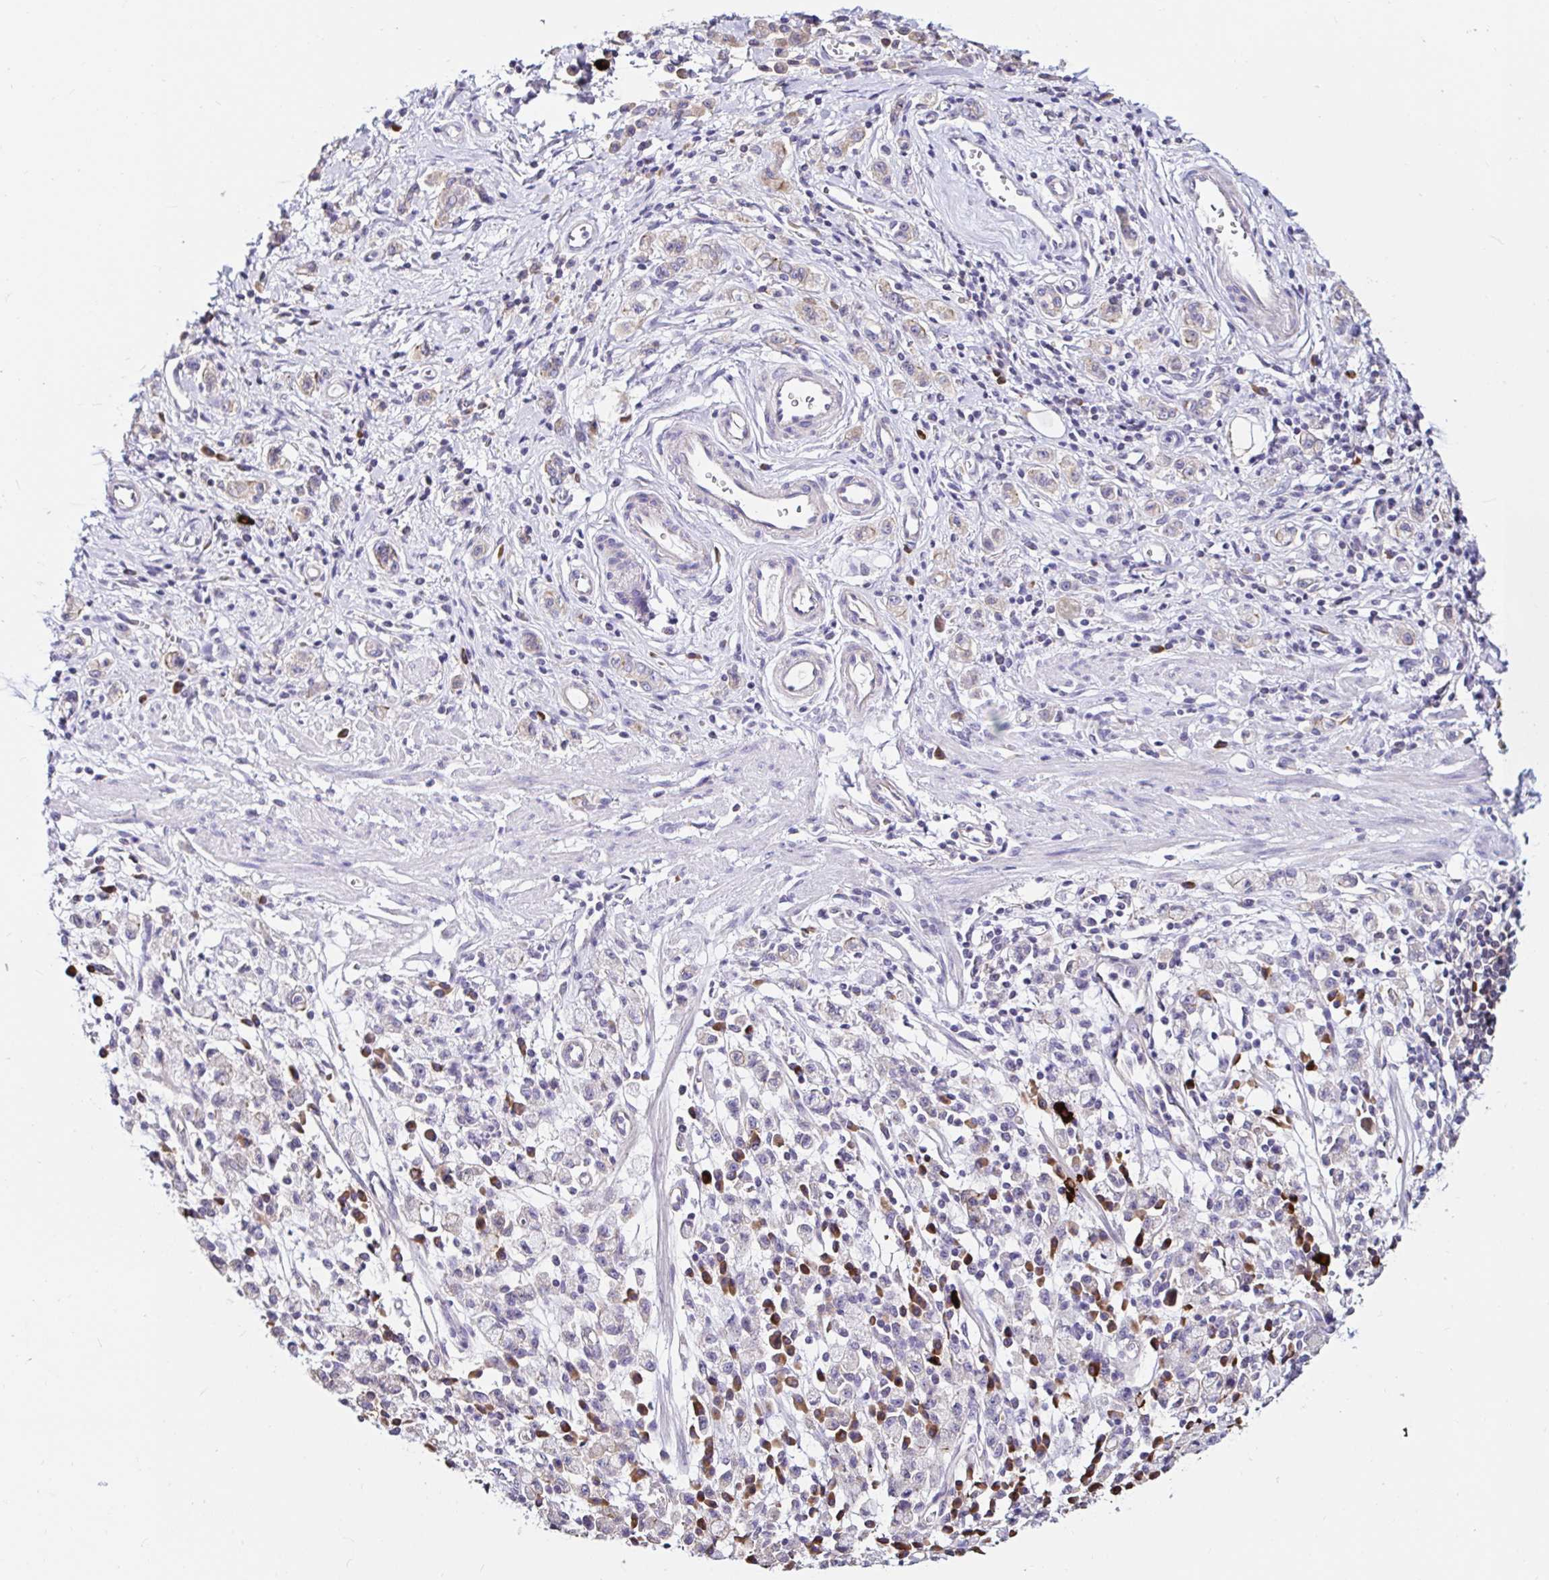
{"staining": {"intensity": "weak", "quantity": "25%-75%", "location": "cytoplasmic/membranous"}, "tissue": "stomach cancer", "cell_type": "Tumor cells", "image_type": "cancer", "snomed": [{"axis": "morphology", "description": "Adenocarcinoma, NOS"}, {"axis": "topography", "description": "Stomach"}], "caption": "Immunohistochemical staining of human adenocarcinoma (stomach) exhibits low levels of weak cytoplasmic/membranous positivity in approximately 25%-75% of tumor cells.", "gene": "VSIG2", "patient": {"sex": "male", "age": 77}}